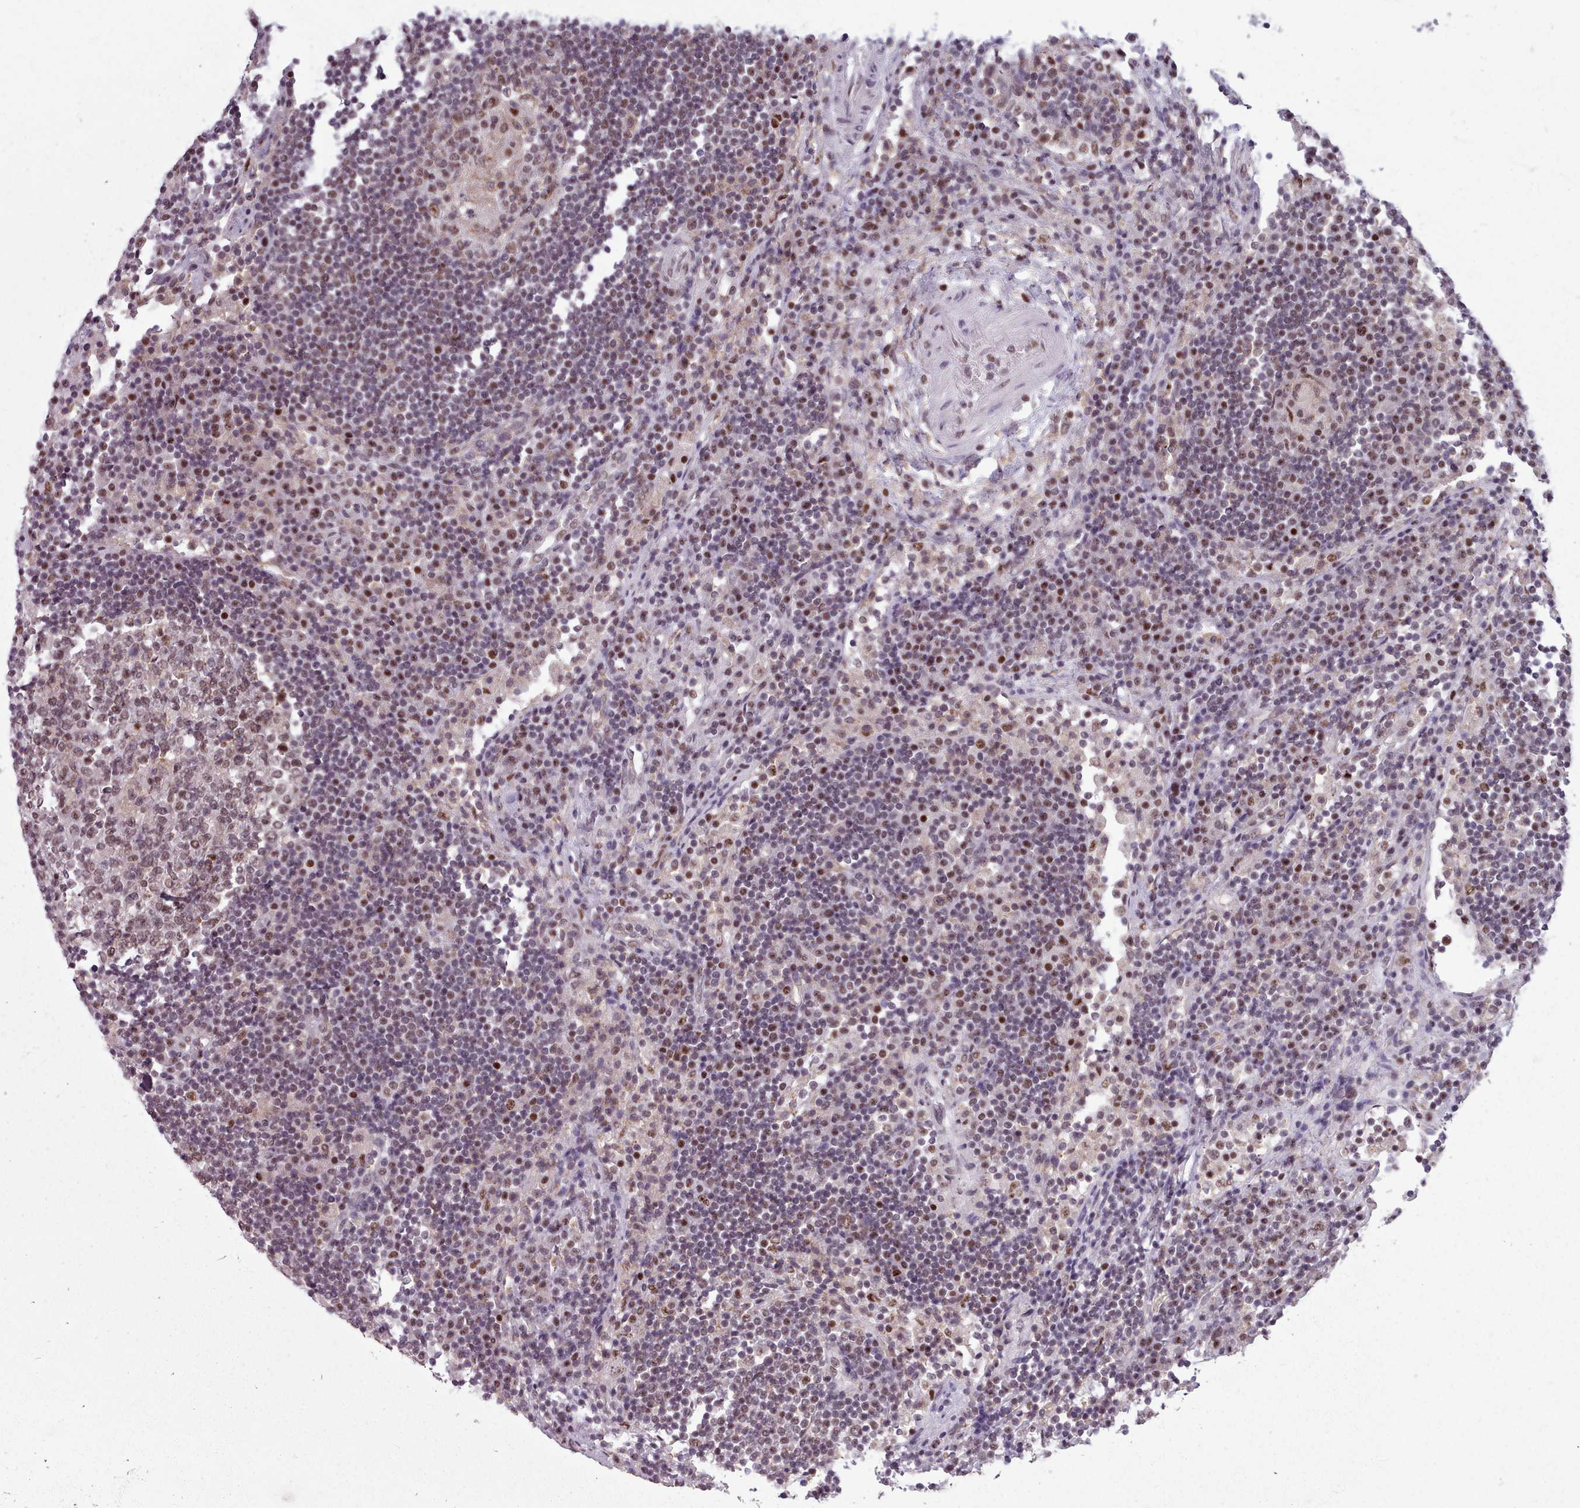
{"staining": {"intensity": "moderate", "quantity": ">75%", "location": "nuclear"}, "tissue": "lymph node", "cell_type": "Germinal center cells", "image_type": "normal", "snomed": [{"axis": "morphology", "description": "Normal tissue, NOS"}, {"axis": "topography", "description": "Lymph node"}], "caption": "Normal lymph node shows moderate nuclear staining in approximately >75% of germinal center cells.", "gene": "SRRM1", "patient": {"sex": "female", "age": 53}}